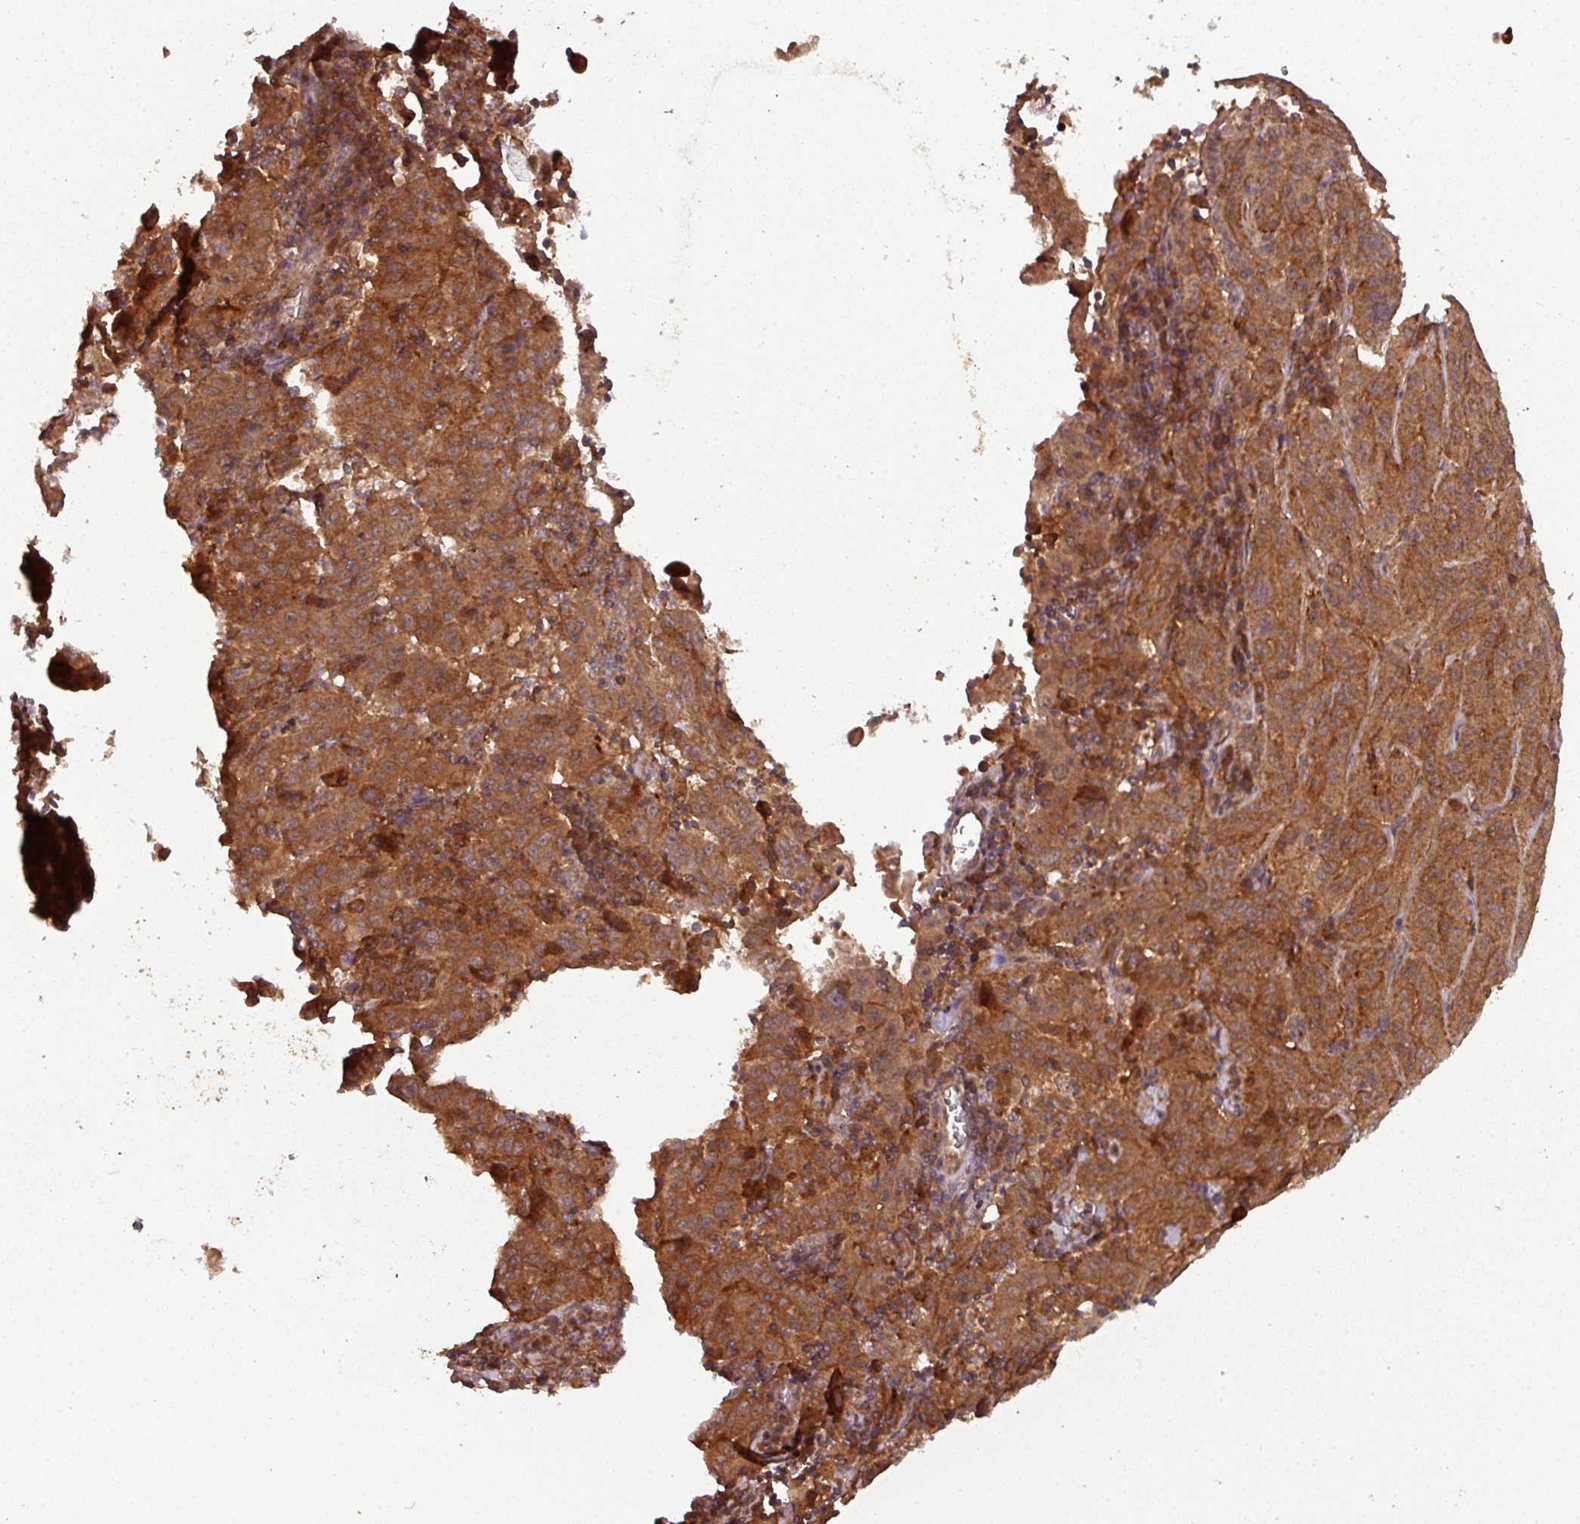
{"staining": {"intensity": "strong", "quantity": ">75%", "location": "cytoplasmic/membranous"}, "tissue": "pancreatic cancer", "cell_type": "Tumor cells", "image_type": "cancer", "snomed": [{"axis": "morphology", "description": "Adenocarcinoma, NOS"}, {"axis": "topography", "description": "Pancreas"}], "caption": "An image of pancreatic cancer (adenocarcinoma) stained for a protein reveals strong cytoplasmic/membranous brown staining in tumor cells. (Brightfield microscopy of DAB IHC at high magnification).", "gene": "GSKIP", "patient": {"sex": "male", "age": 63}}